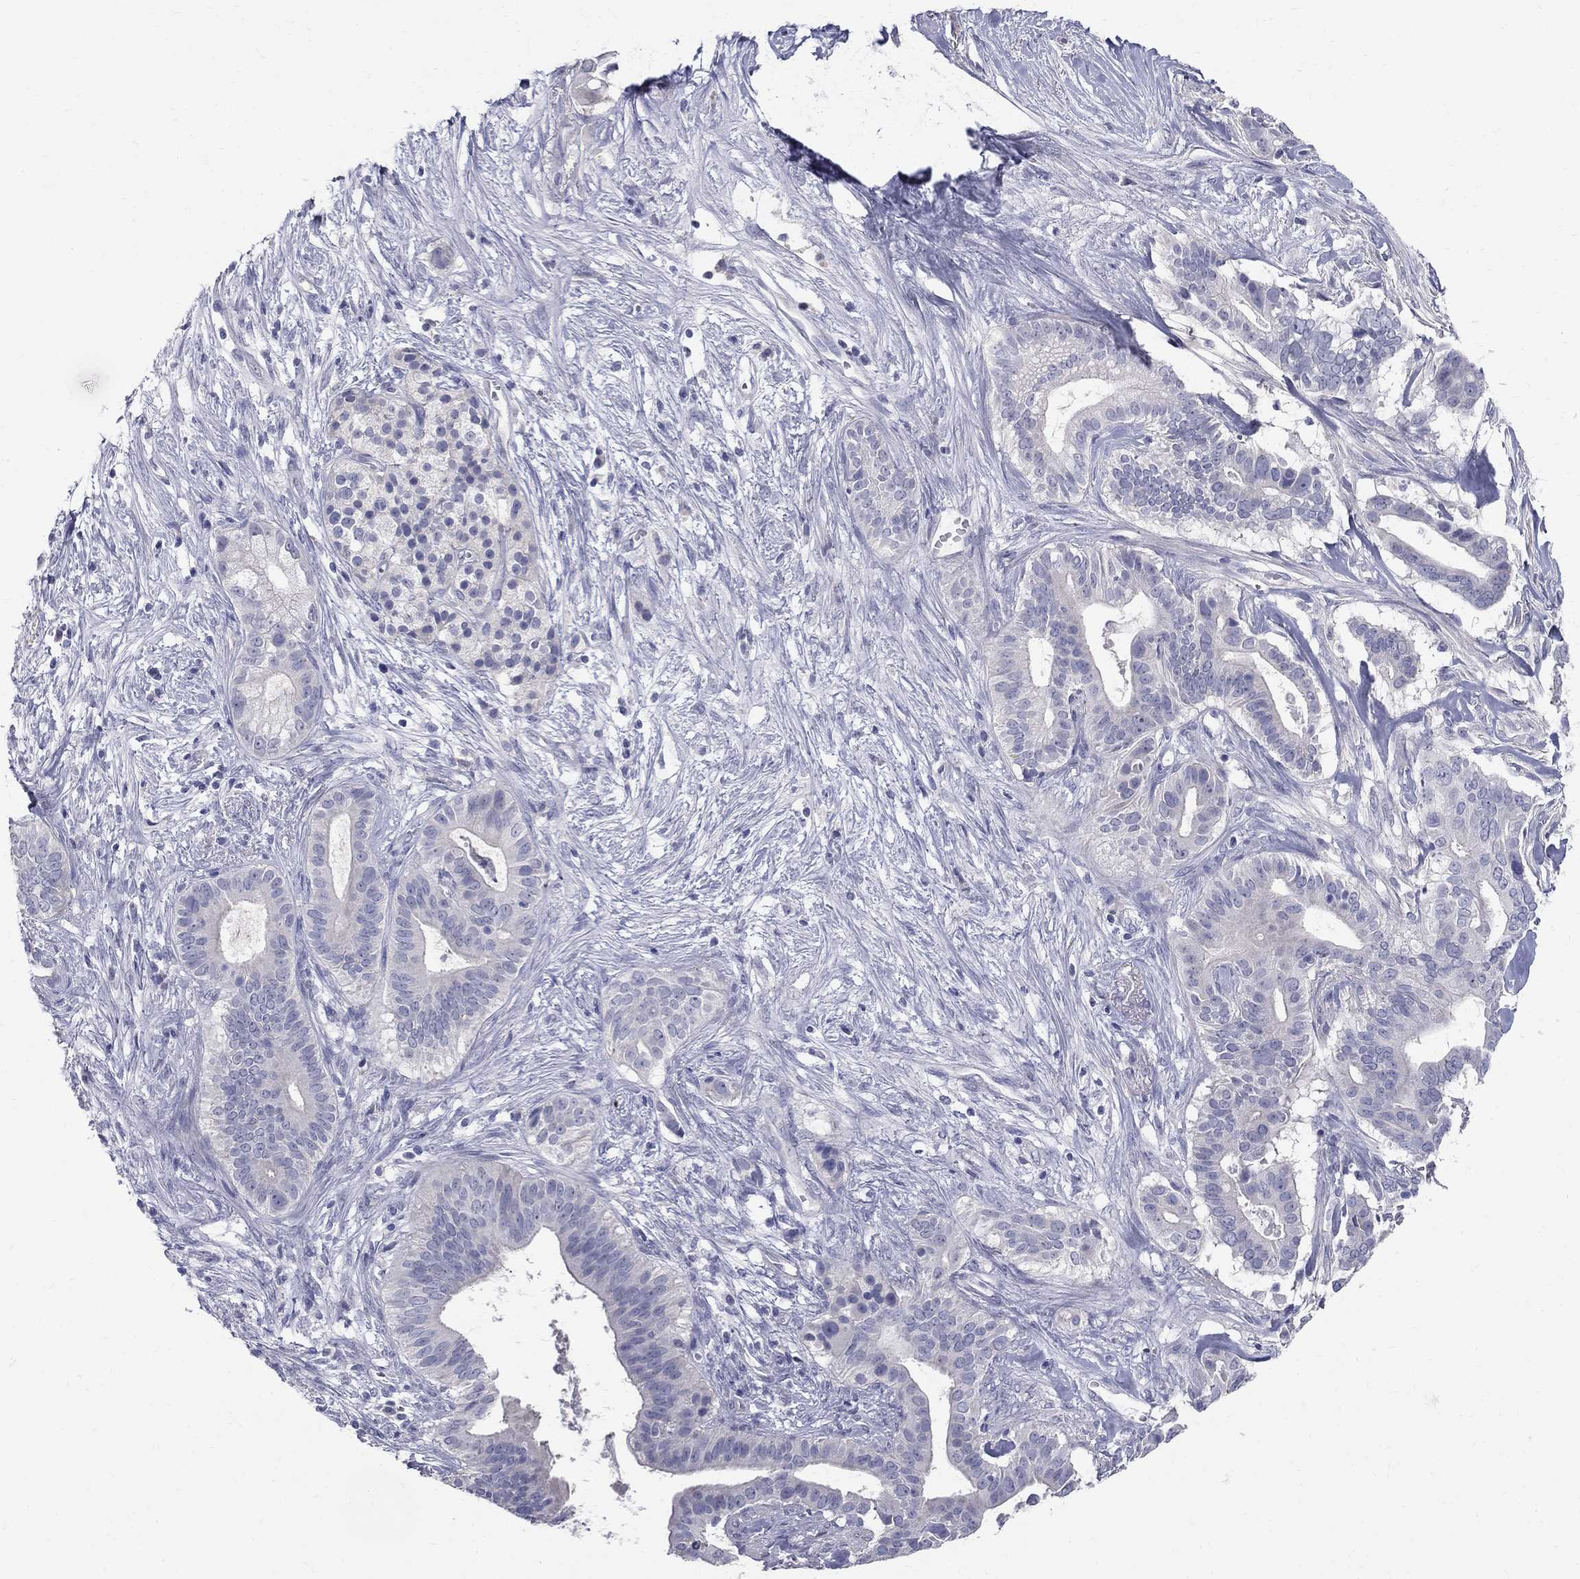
{"staining": {"intensity": "negative", "quantity": "none", "location": "none"}, "tissue": "pancreatic cancer", "cell_type": "Tumor cells", "image_type": "cancer", "snomed": [{"axis": "morphology", "description": "Adenocarcinoma, NOS"}, {"axis": "topography", "description": "Pancreas"}], "caption": "Immunohistochemistry micrograph of neoplastic tissue: adenocarcinoma (pancreatic) stained with DAB shows no significant protein positivity in tumor cells. (IHC, brightfield microscopy, high magnification).", "gene": "TP53TG5", "patient": {"sex": "male", "age": 61}}